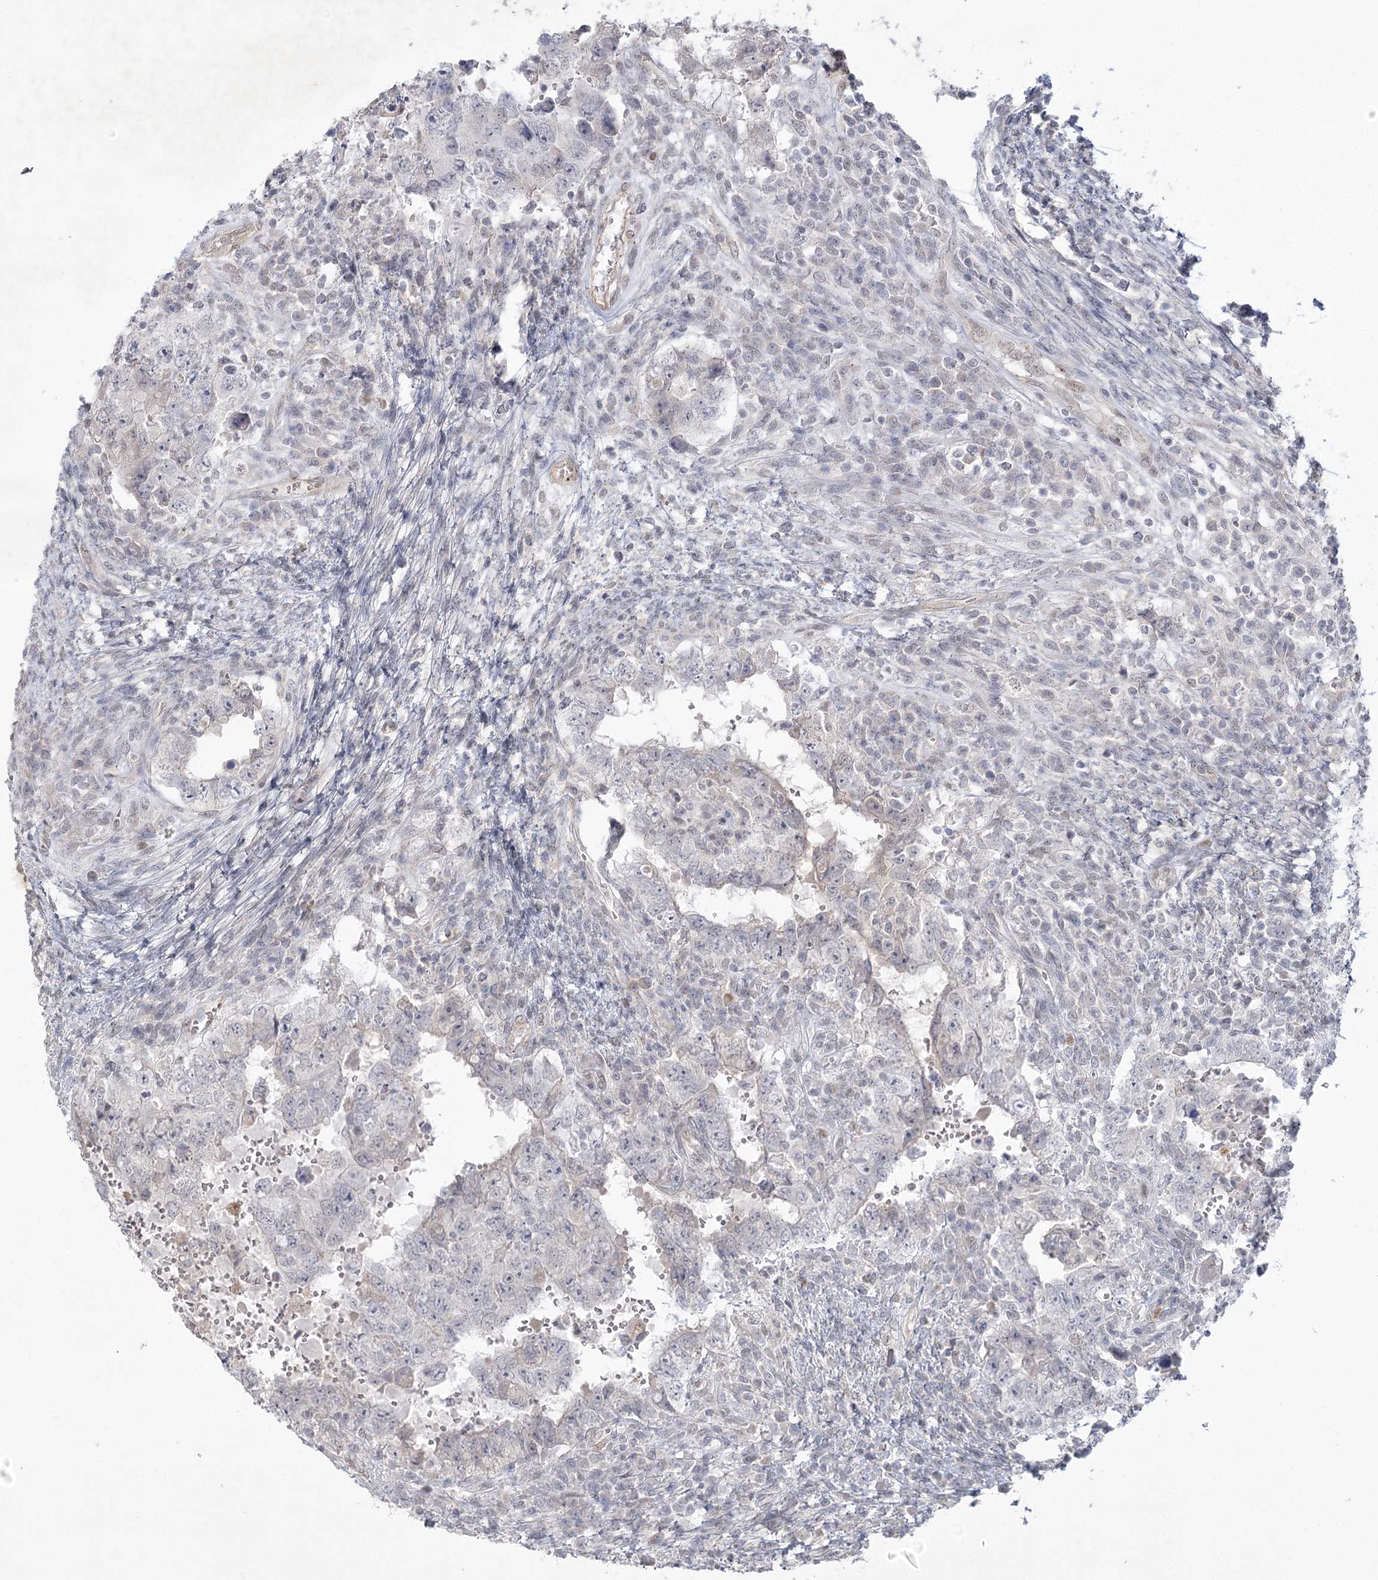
{"staining": {"intensity": "negative", "quantity": "none", "location": "none"}, "tissue": "testis cancer", "cell_type": "Tumor cells", "image_type": "cancer", "snomed": [{"axis": "morphology", "description": "Carcinoma, Embryonal, NOS"}, {"axis": "topography", "description": "Testis"}], "caption": "IHC of human testis embryonal carcinoma demonstrates no expression in tumor cells.", "gene": "AMTN", "patient": {"sex": "male", "age": 26}}